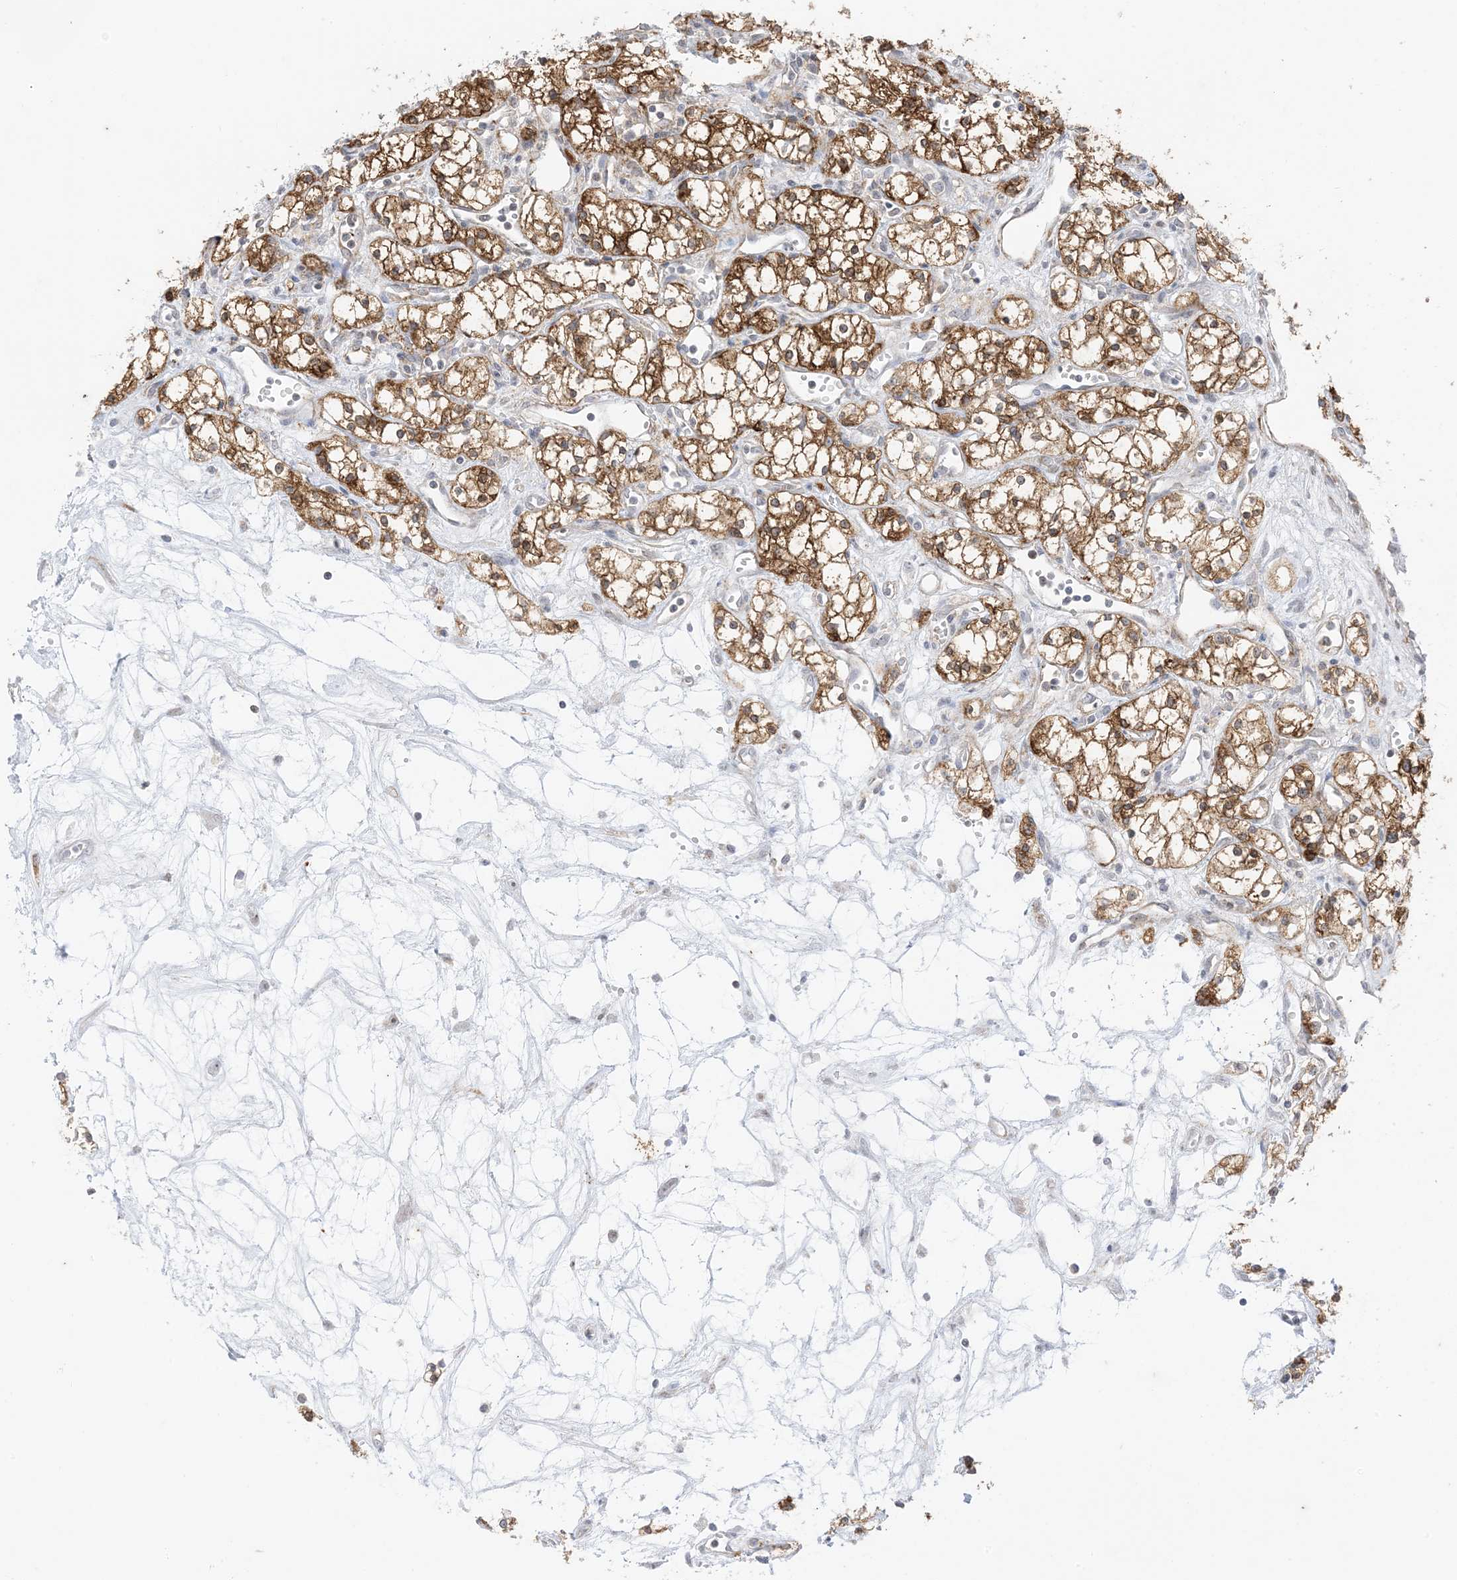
{"staining": {"intensity": "moderate", "quantity": ">75%", "location": "cytoplasmic/membranous"}, "tissue": "renal cancer", "cell_type": "Tumor cells", "image_type": "cancer", "snomed": [{"axis": "morphology", "description": "Adenocarcinoma, NOS"}, {"axis": "topography", "description": "Kidney"}], "caption": "Protein expression analysis of human renal adenocarcinoma reveals moderate cytoplasmic/membranous positivity in approximately >75% of tumor cells.", "gene": "RAC1", "patient": {"sex": "male", "age": 59}}